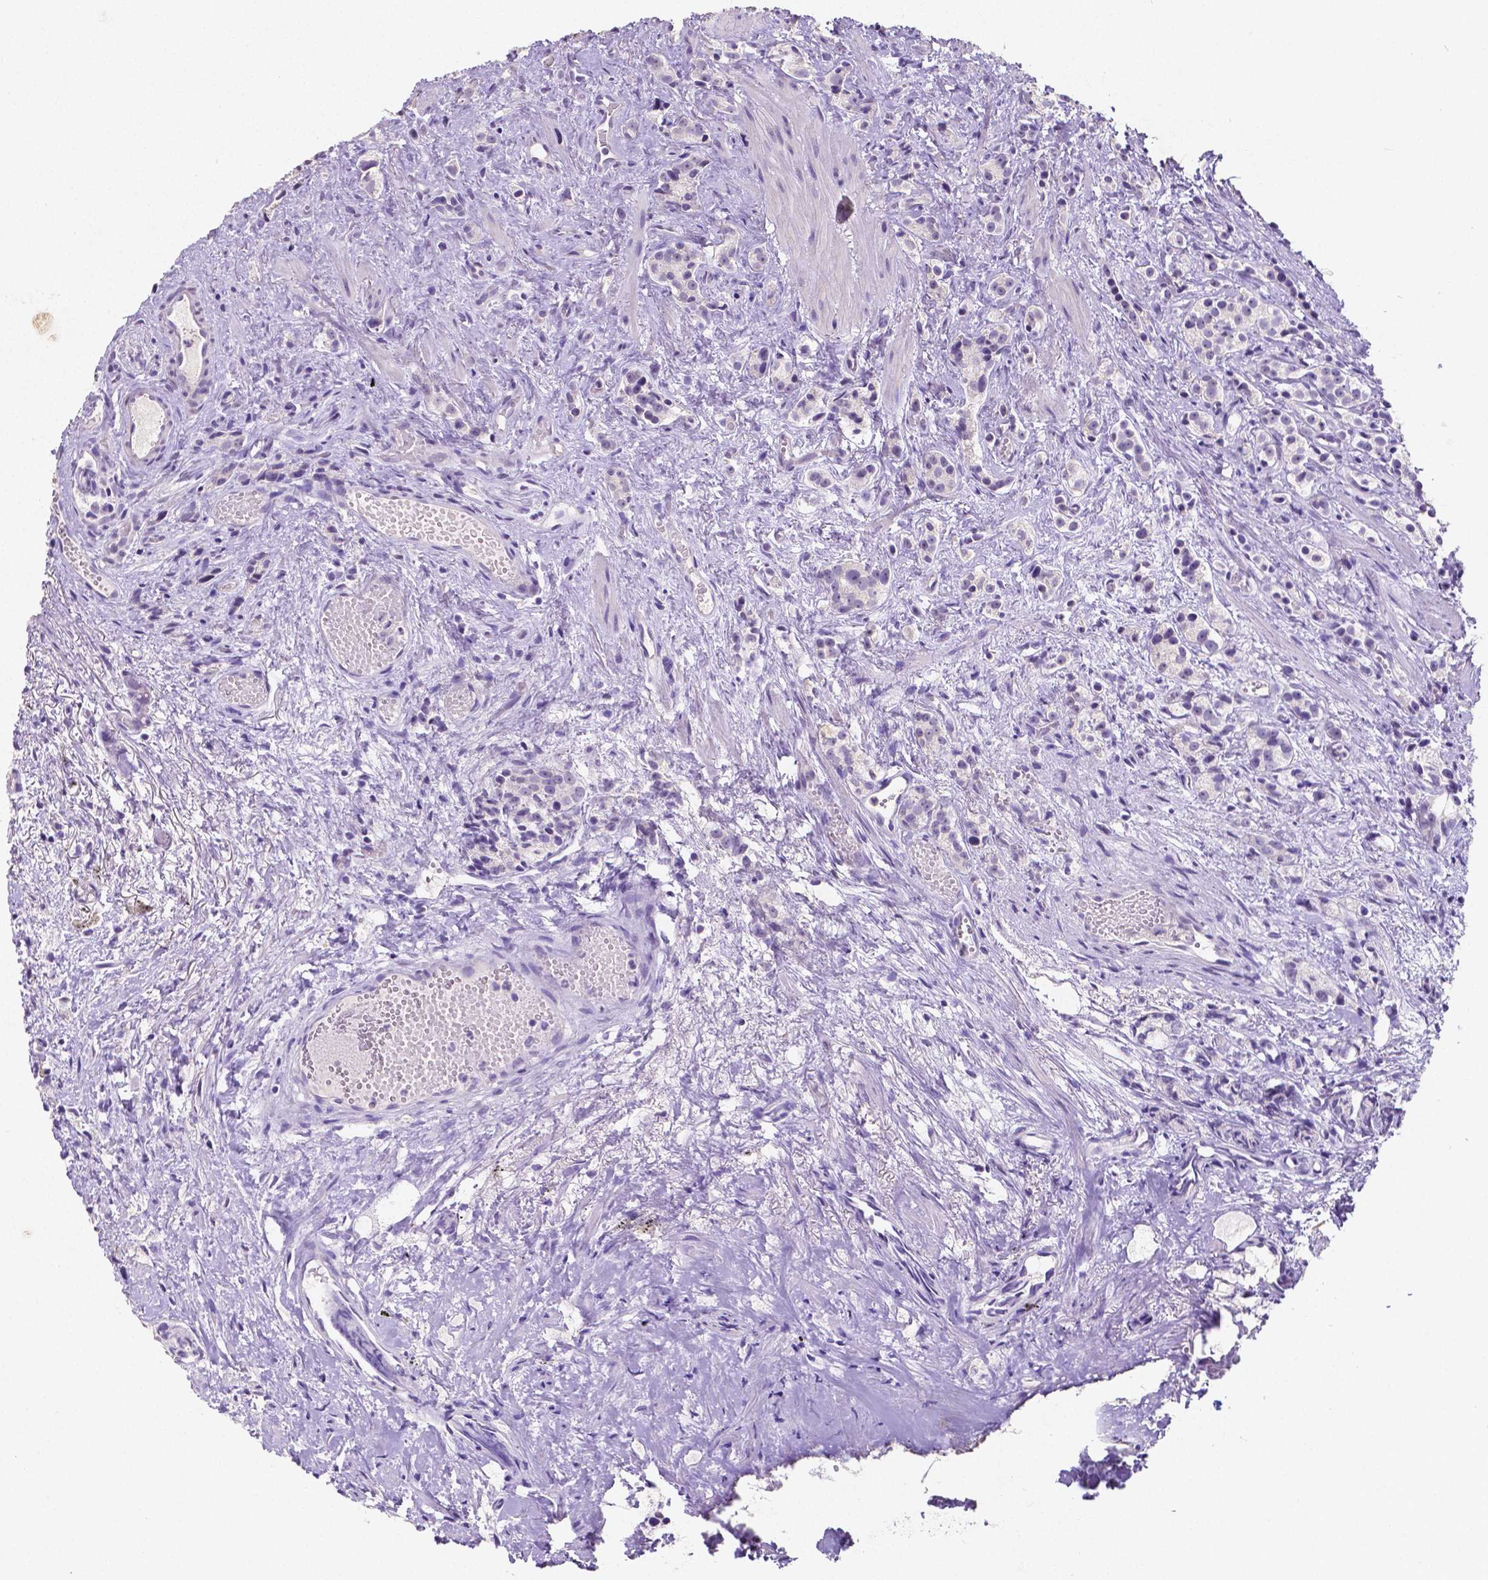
{"staining": {"intensity": "negative", "quantity": "none", "location": "none"}, "tissue": "prostate cancer", "cell_type": "Tumor cells", "image_type": "cancer", "snomed": [{"axis": "morphology", "description": "Adenocarcinoma, High grade"}, {"axis": "topography", "description": "Prostate"}], "caption": "Human prostate cancer stained for a protein using immunohistochemistry (IHC) reveals no positivity in tumor cells.", "gene": "SATB2", "patient": {"sex": "male", "age": 53}}